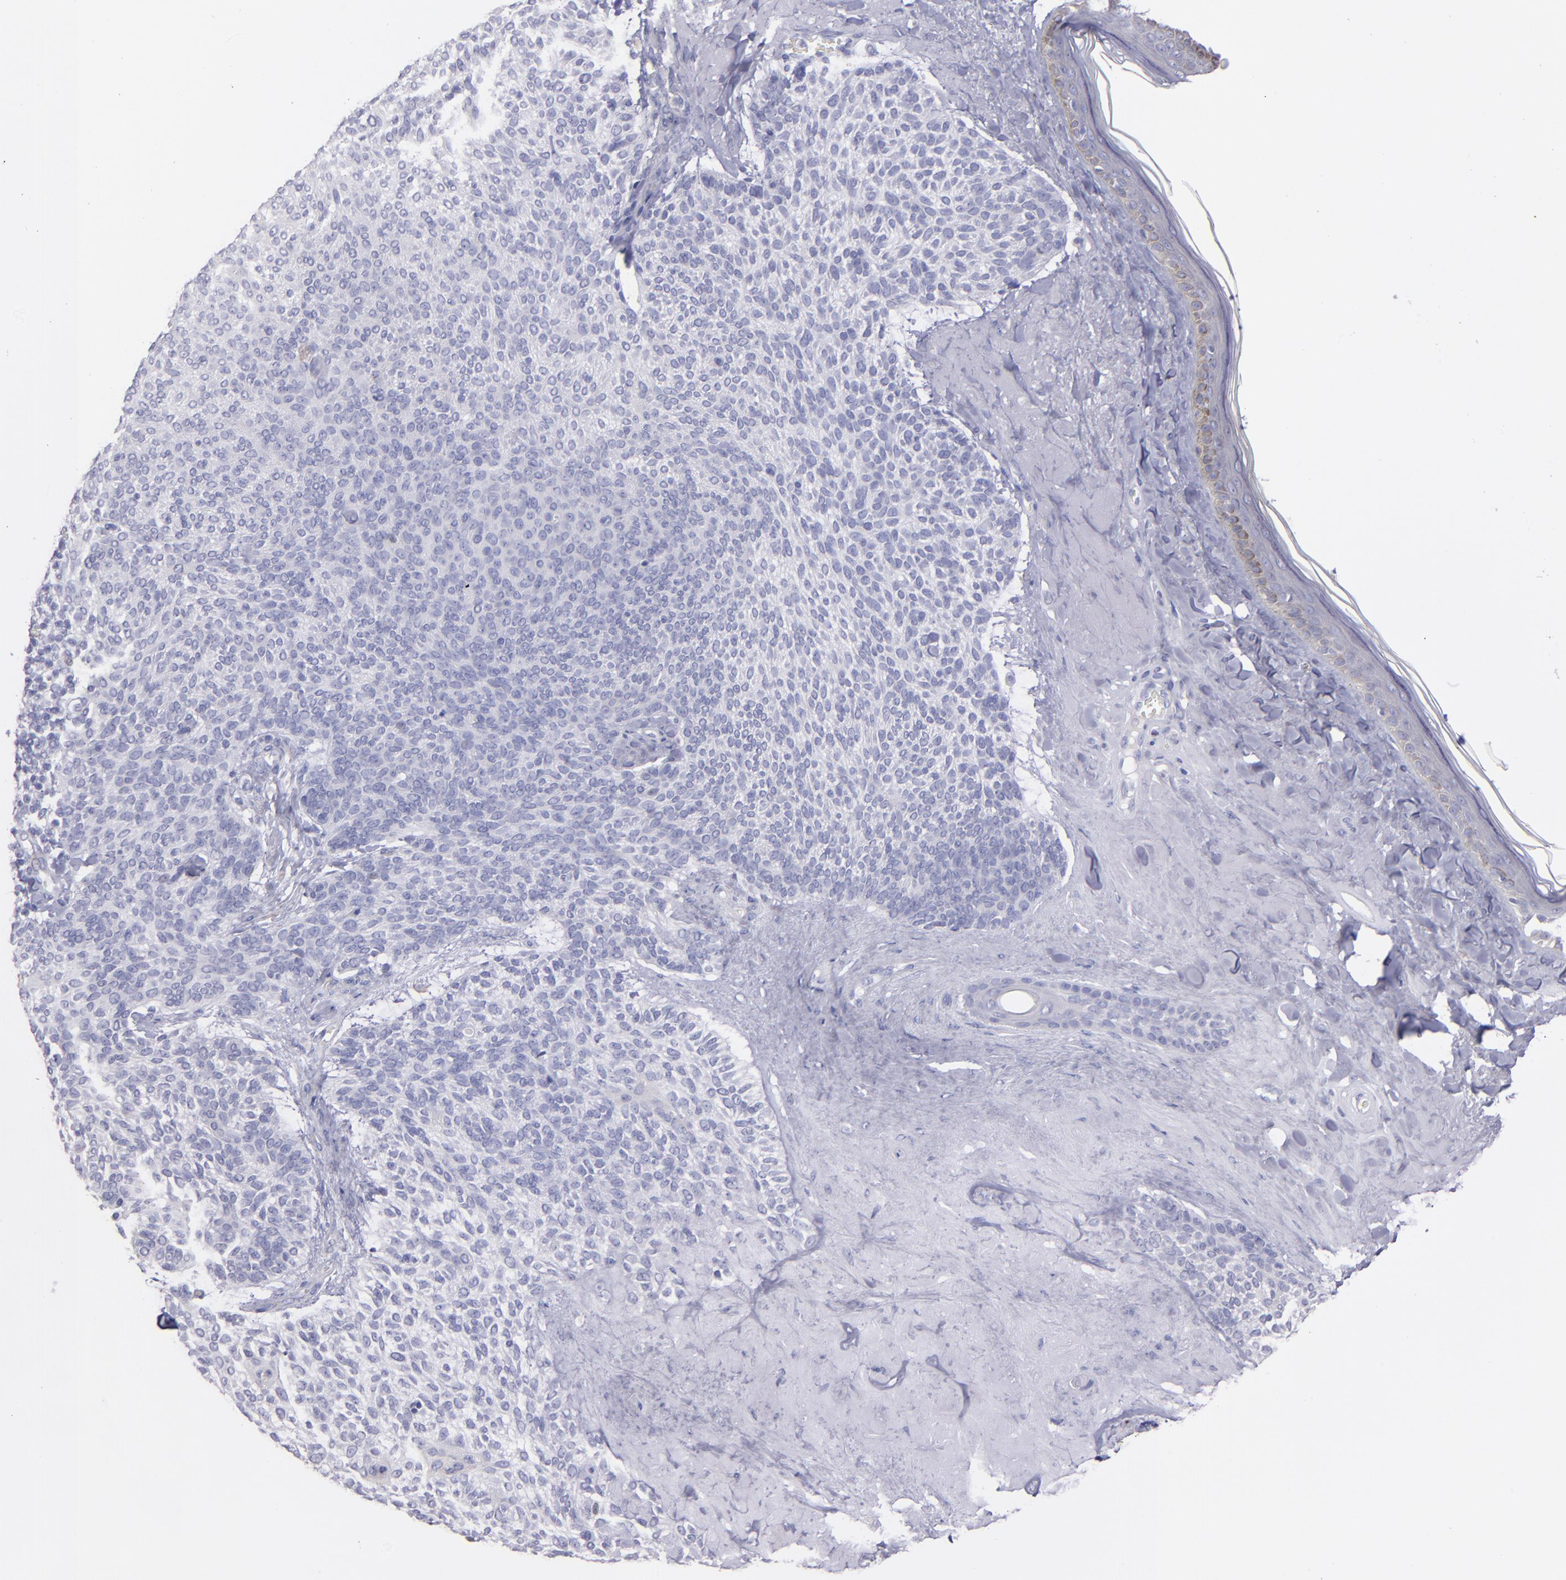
{"staining": {"intensity": "negative", "quantity": "none", "location": "none"}, "tissue": "skin cancer", "cell_type": "Tumor cells", "image_type": "cancer", "snomed": [{"axis": "morphology", "description": "Normal tissue, NOS"}, {"axis": "morphology", "description": "Basal cell carcinoma"}, {"axis": "topography", "description": "Skin"}], "caption": "This micrograph is of basal cell carcinoma (skin) stained with immunohistochemistry (IHC) to label a protein in brown with the nuclei are counter-stained blue. There is no expression in tumor cells.", "gene": "SNAP25", "patient": {"sex": "female", "age": 70}}